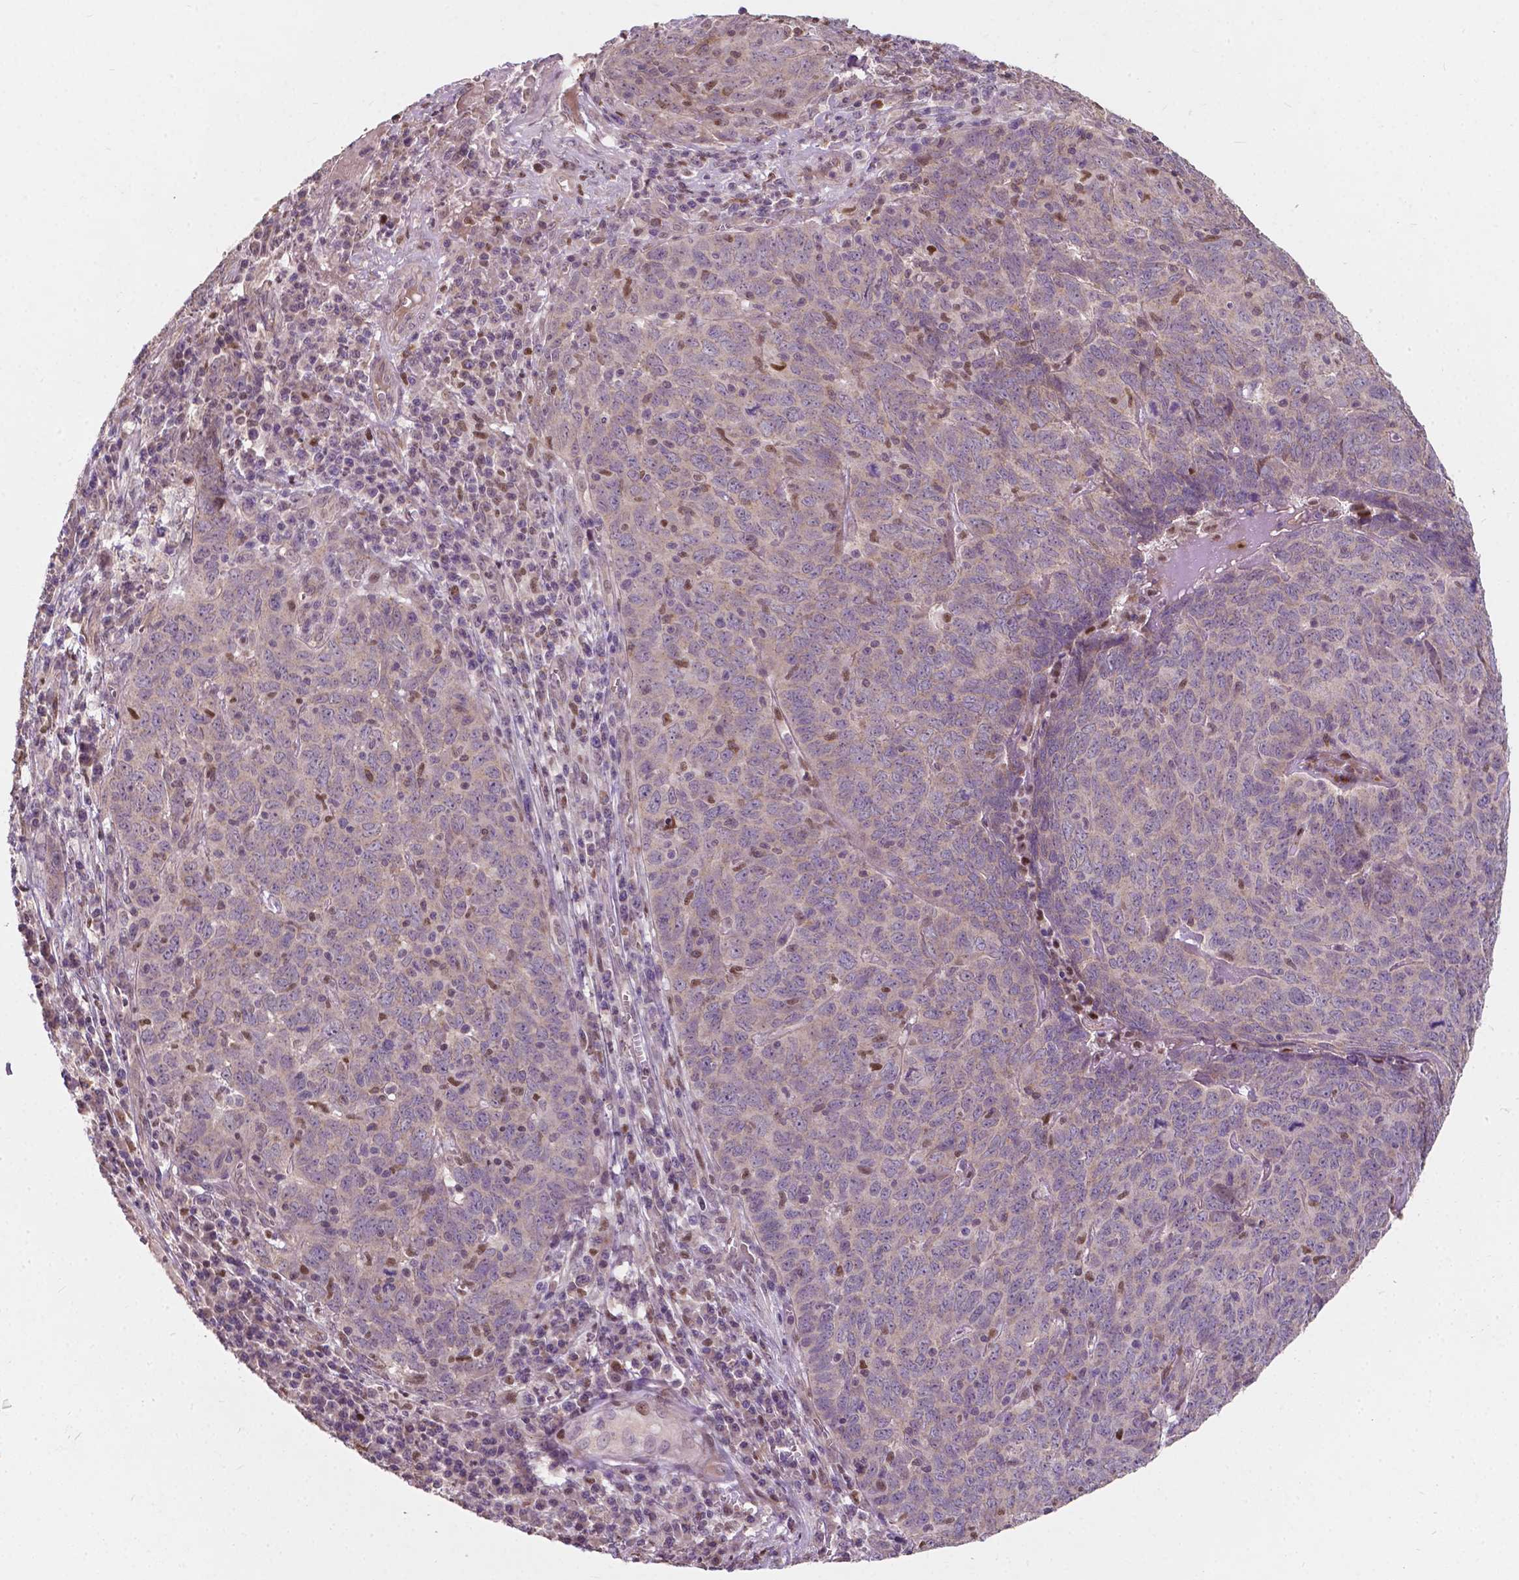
{"staining": {"intensity": "weak", "quantity": "<25%", "location": "cytoplasmic/membranous"}, "tissue": "skin cancer", "cell_type": "Tumor cells", "image_type": "cancer", "snomed": [{"axis": "morphology", "description": "Squamous cell carcinoma, NOS"}, {"axis": "topography", "description": "Skin"}, {"axis": "topography", "description": "Anal"}], "caption": "Immunohistochemical staining of human skin squamous cell carcinoma exhibits no significant positivity in tumor cells.", "gene": "DUSP16", "patient": {"sex": "female", "age": 51}}